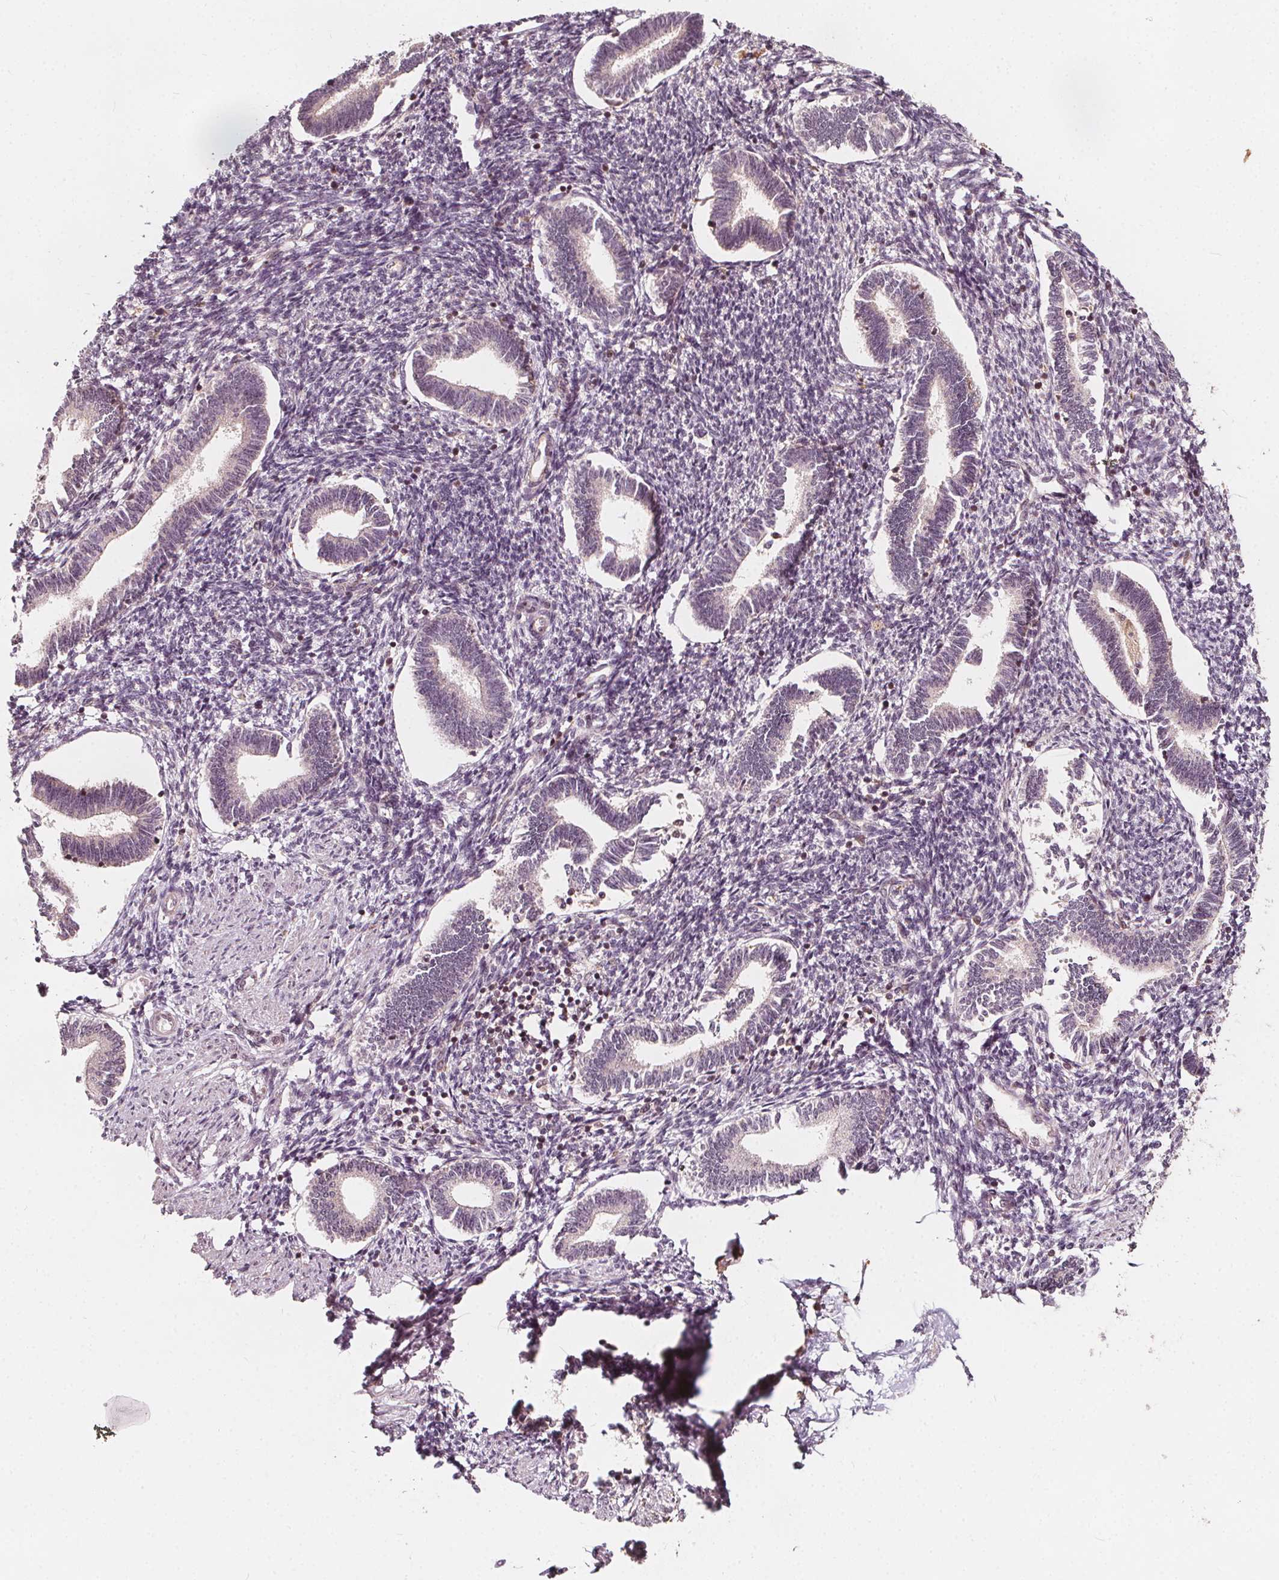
{"staining": {"intensity": "negative", "quantity": "none", "location": "none"}, "tissue": "endometrium", "cell_type": "Cells in endometrial stroma", "image_type": "normal", "snomed": [{"axis": "morphology", "description": "Normal tissue, NOS"}, {"axis": "topography", "description": "Endometrium"}], "caption": "Immunohistochemistry of unremarkable endometrium displays no staining in cells in endometrial stroma.", "gene": "AIP", "patient": {"sex": "female", "age": 42}}